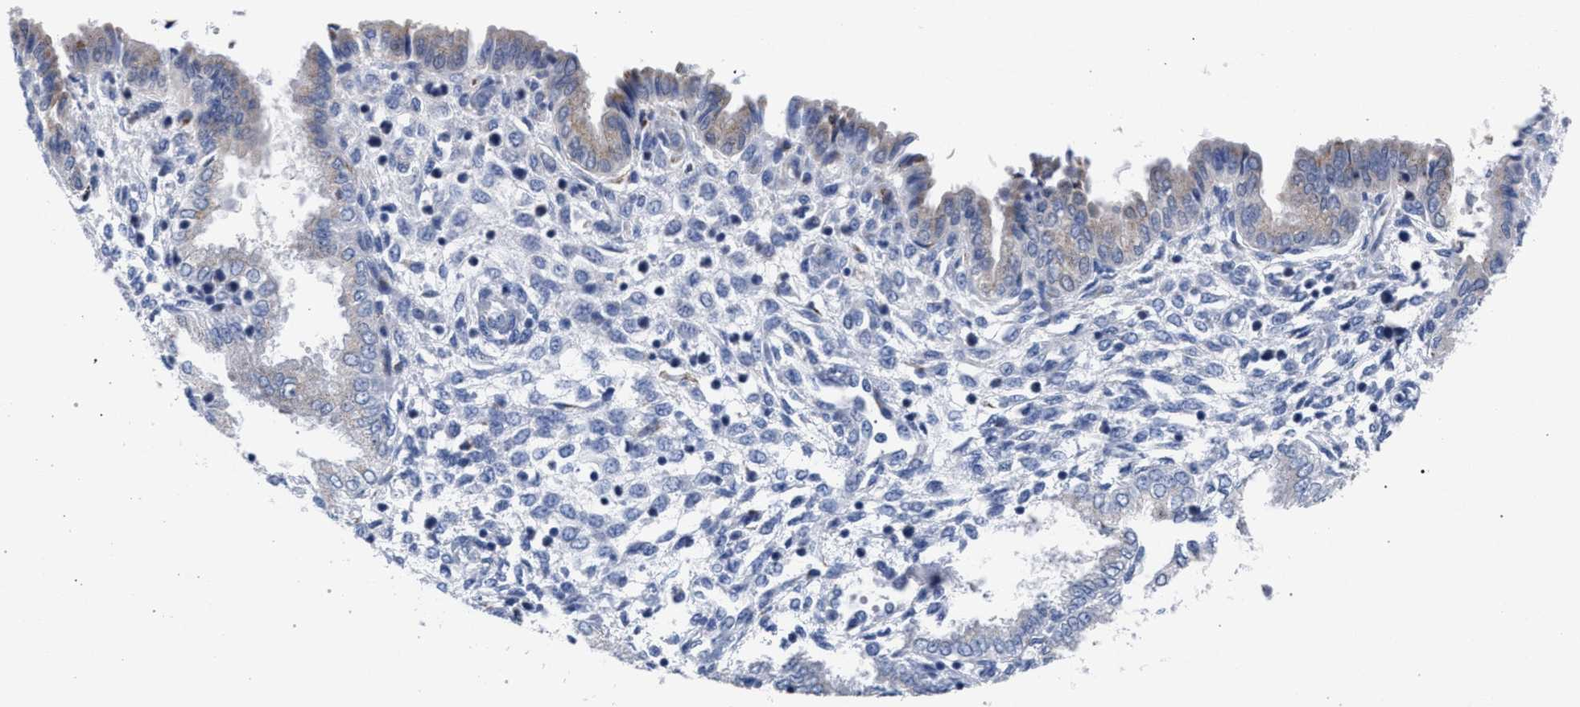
{"staining": {"intensity": "negative", "quantity": "none", "location": "none"}, "tissue": "endometrium", "cell_type": "Cells in endometrial stroma", "image_type": "normal", "snomed": [{"axis": "morphology", "description": "Normal tissue, NOS"}, {"axis": "topography", "description": "Endometrium"}], "caption": "Protein analysis of normal endometrium exhibits no significant positivity in cells in endometrial stroma. The staining is performed using DAB (3,3'-diaminobenzidine) brown chromogen with nuclei counter-stained in using hematoxylin.", "gene": "GOLGA2", "patient": {"sex": "female", "age": 33}}